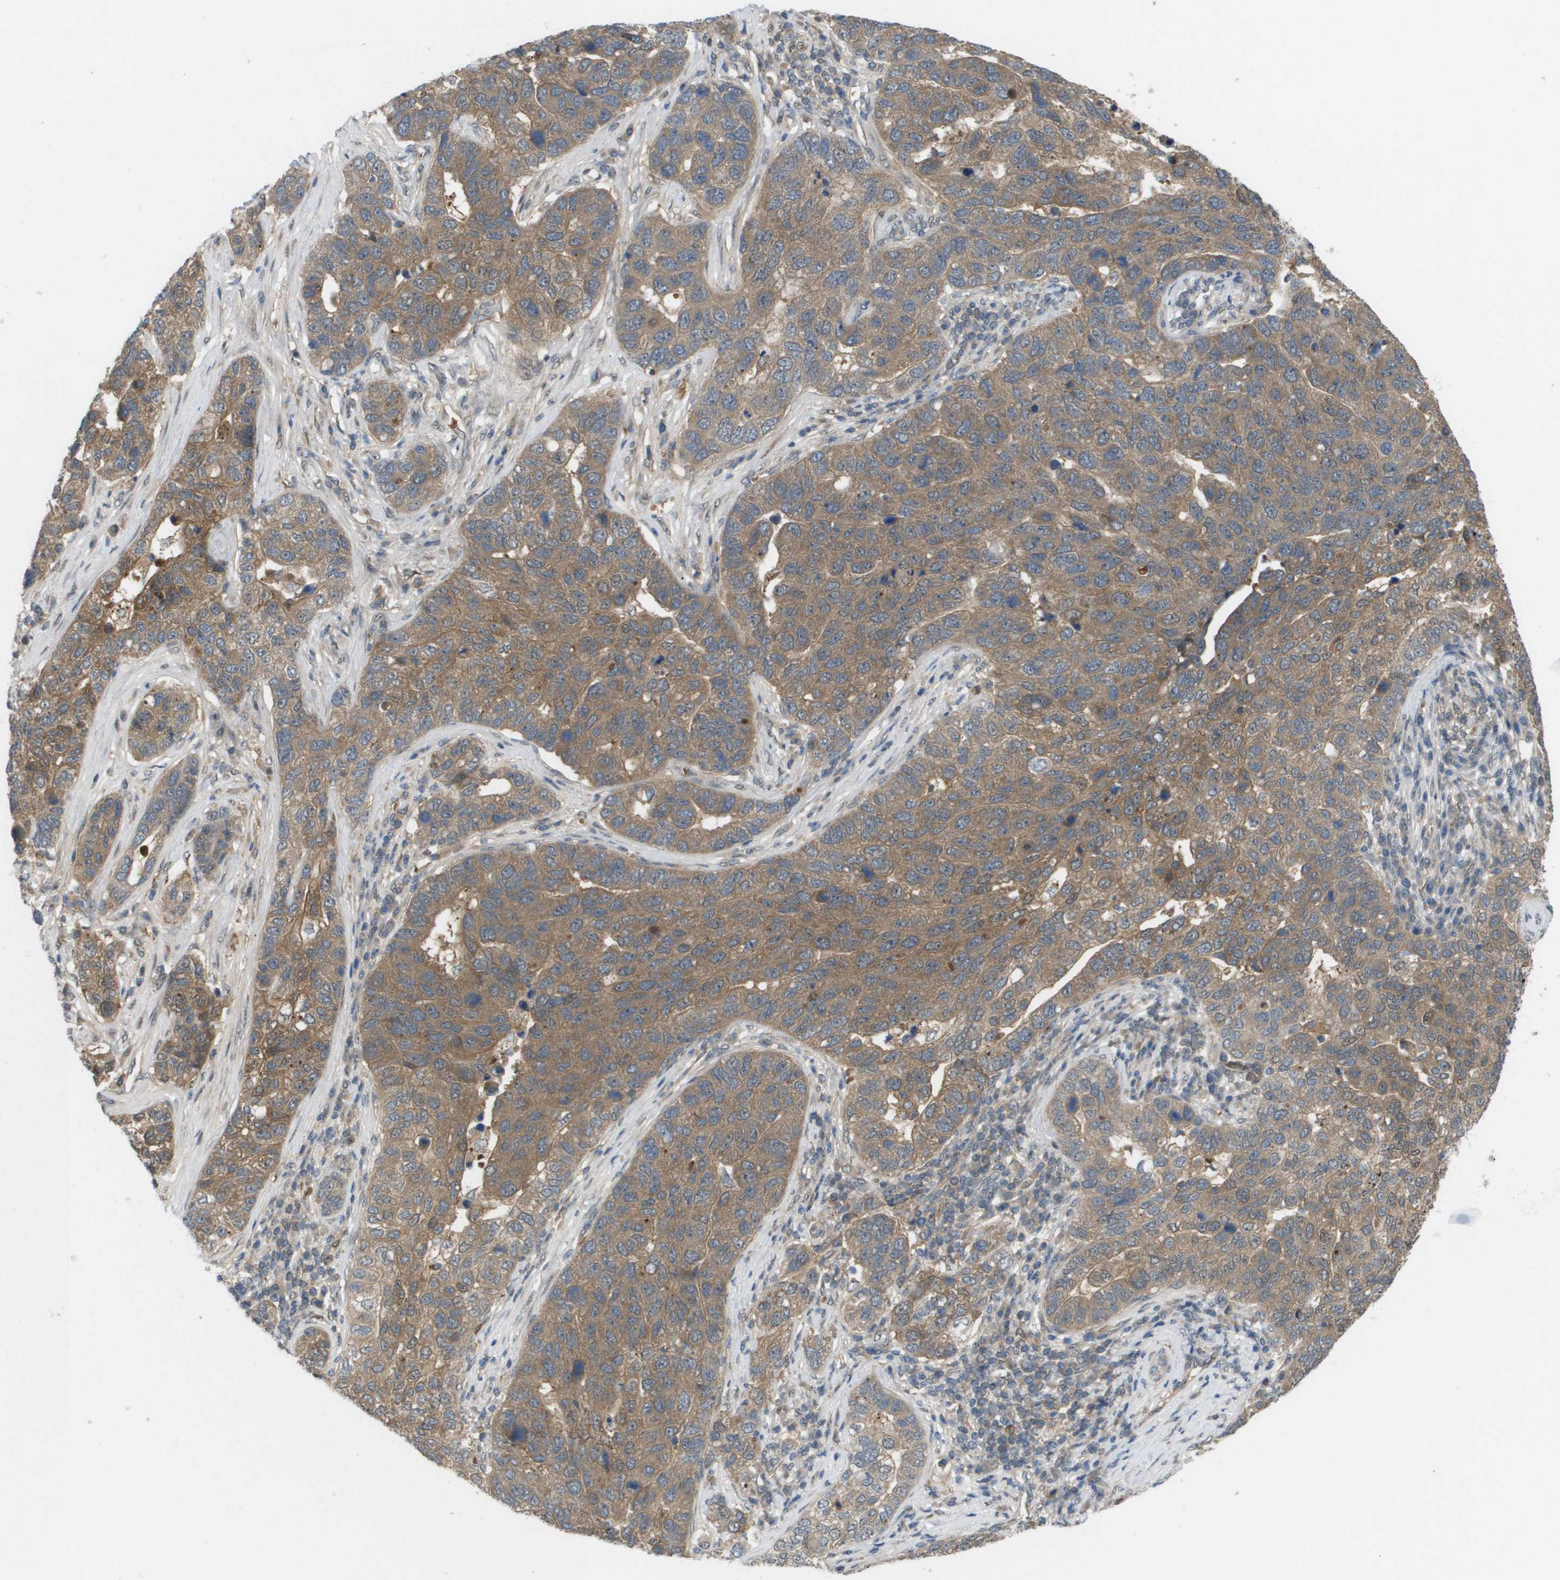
{"staining": {"intensity": "moderate", "quantity": ">75%", "location": "cytoplasmic/membranous"}, "tissue": "pancreatic cancer", "cell_type": "Tumor cells", "image_type": "cancer", "snomed": [{"axis": "morphology", "description": "Adenocarcinoma, NOS"}, {"axis": "topography", "description": "Pancreas"}], "caption": "Immunohistochemistry (DAB (3,3'-diaminobenzidine)) staining of pancreatic adenocarcinoma displays moderate cytoplasmic/membranous protein expression in approximately >75% of tumor cells. (DAB (3,3'-diaminobenzidine) IHC, brown staining for protein, blue staining for nuclei).", "gene": "PALD1", "patient": {"sex": "female", "age": 61}}